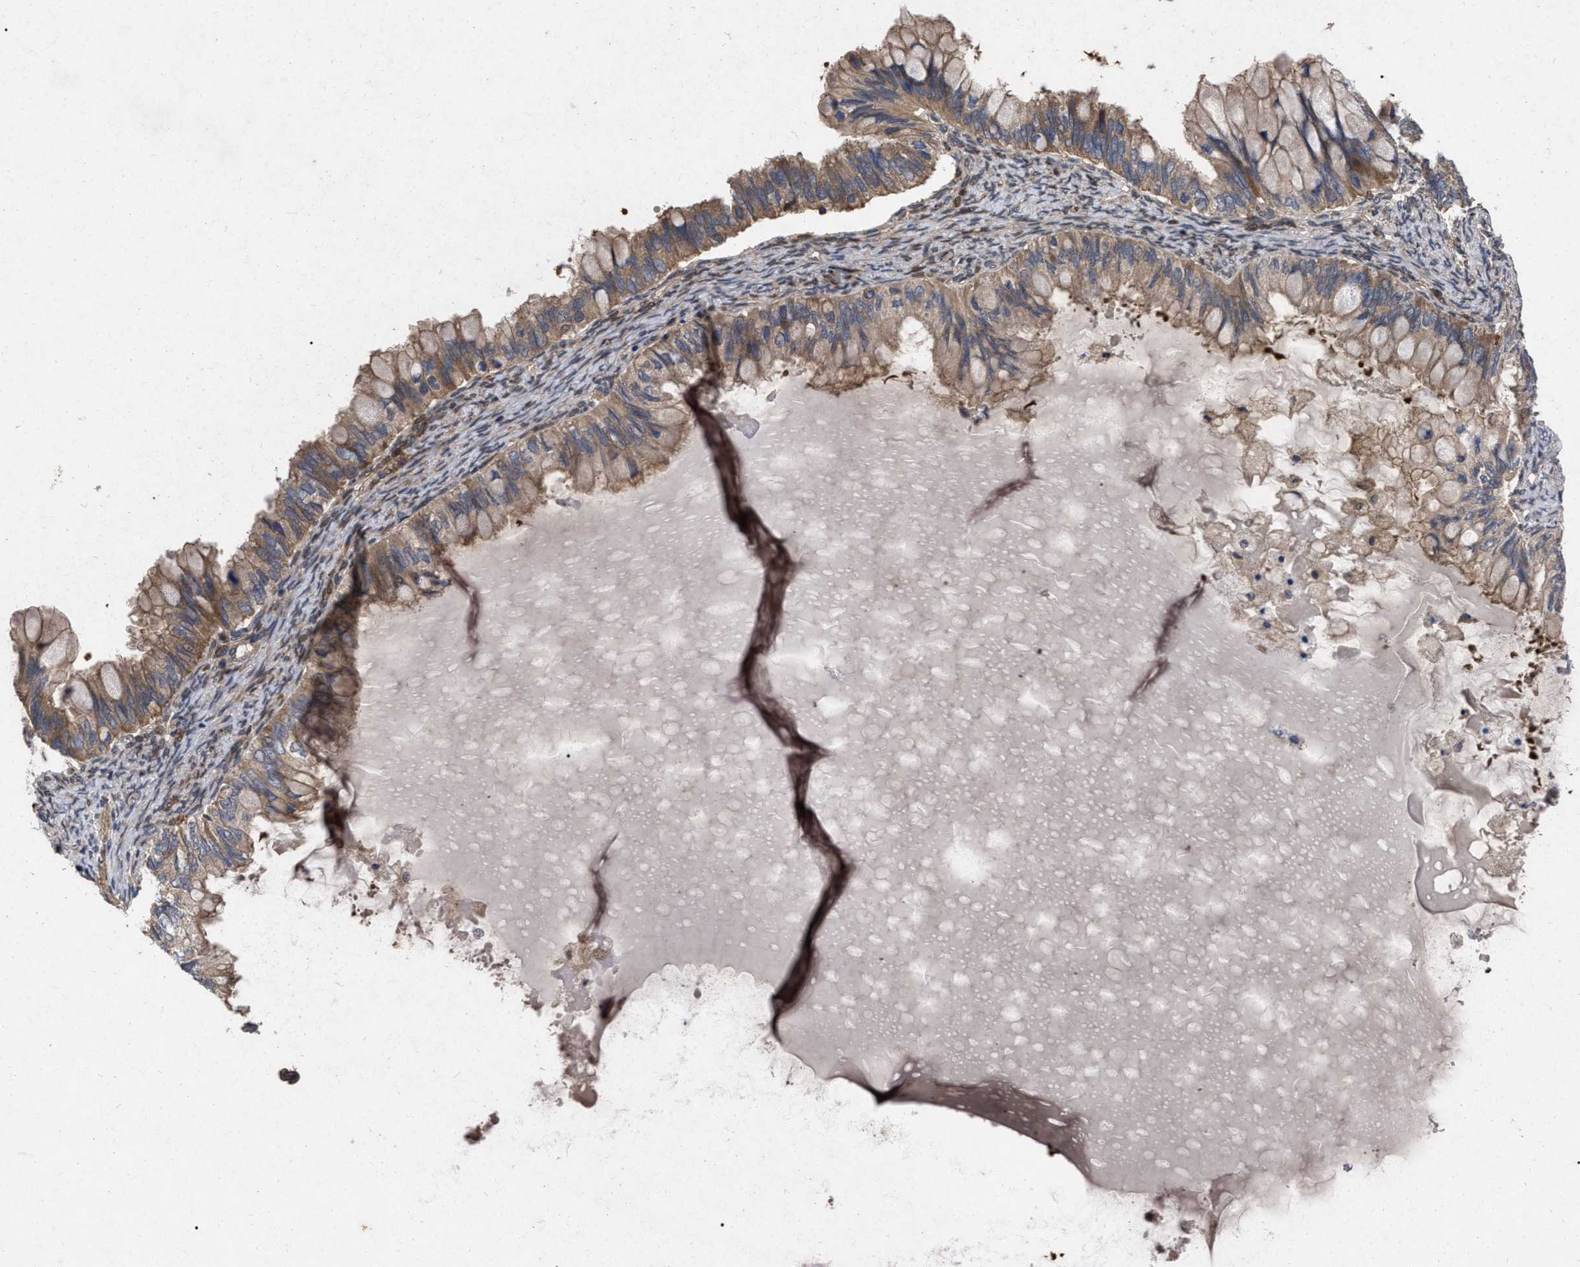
{"staining": {"intensity": "moderate", "quantity": "25%-75%", "location": "cytoplasmic/membranous"}, "tissue": "ovarian cancer", "cell_type": "Tumor cells", "image_type": "cancer", "snomed": [{"axis": "morphology", "description": "Cystadenocarcinoma, mucinous, NOS"}, {"axis": "topography", "description": "Ovary"}], "caption": "Immunohistochemistry image of neoplastic tissue: human ovarian cancer stained using immunohistochemistry (IHC) reveals medium levels of moderate protein expression localized specifically in the cytoplasmic/membranous of tumor cells, appearing as a cytoplasmic/membranous brown color.", "gene": "CDKN2C", "patient": {"sex": "female", "age": 80}}